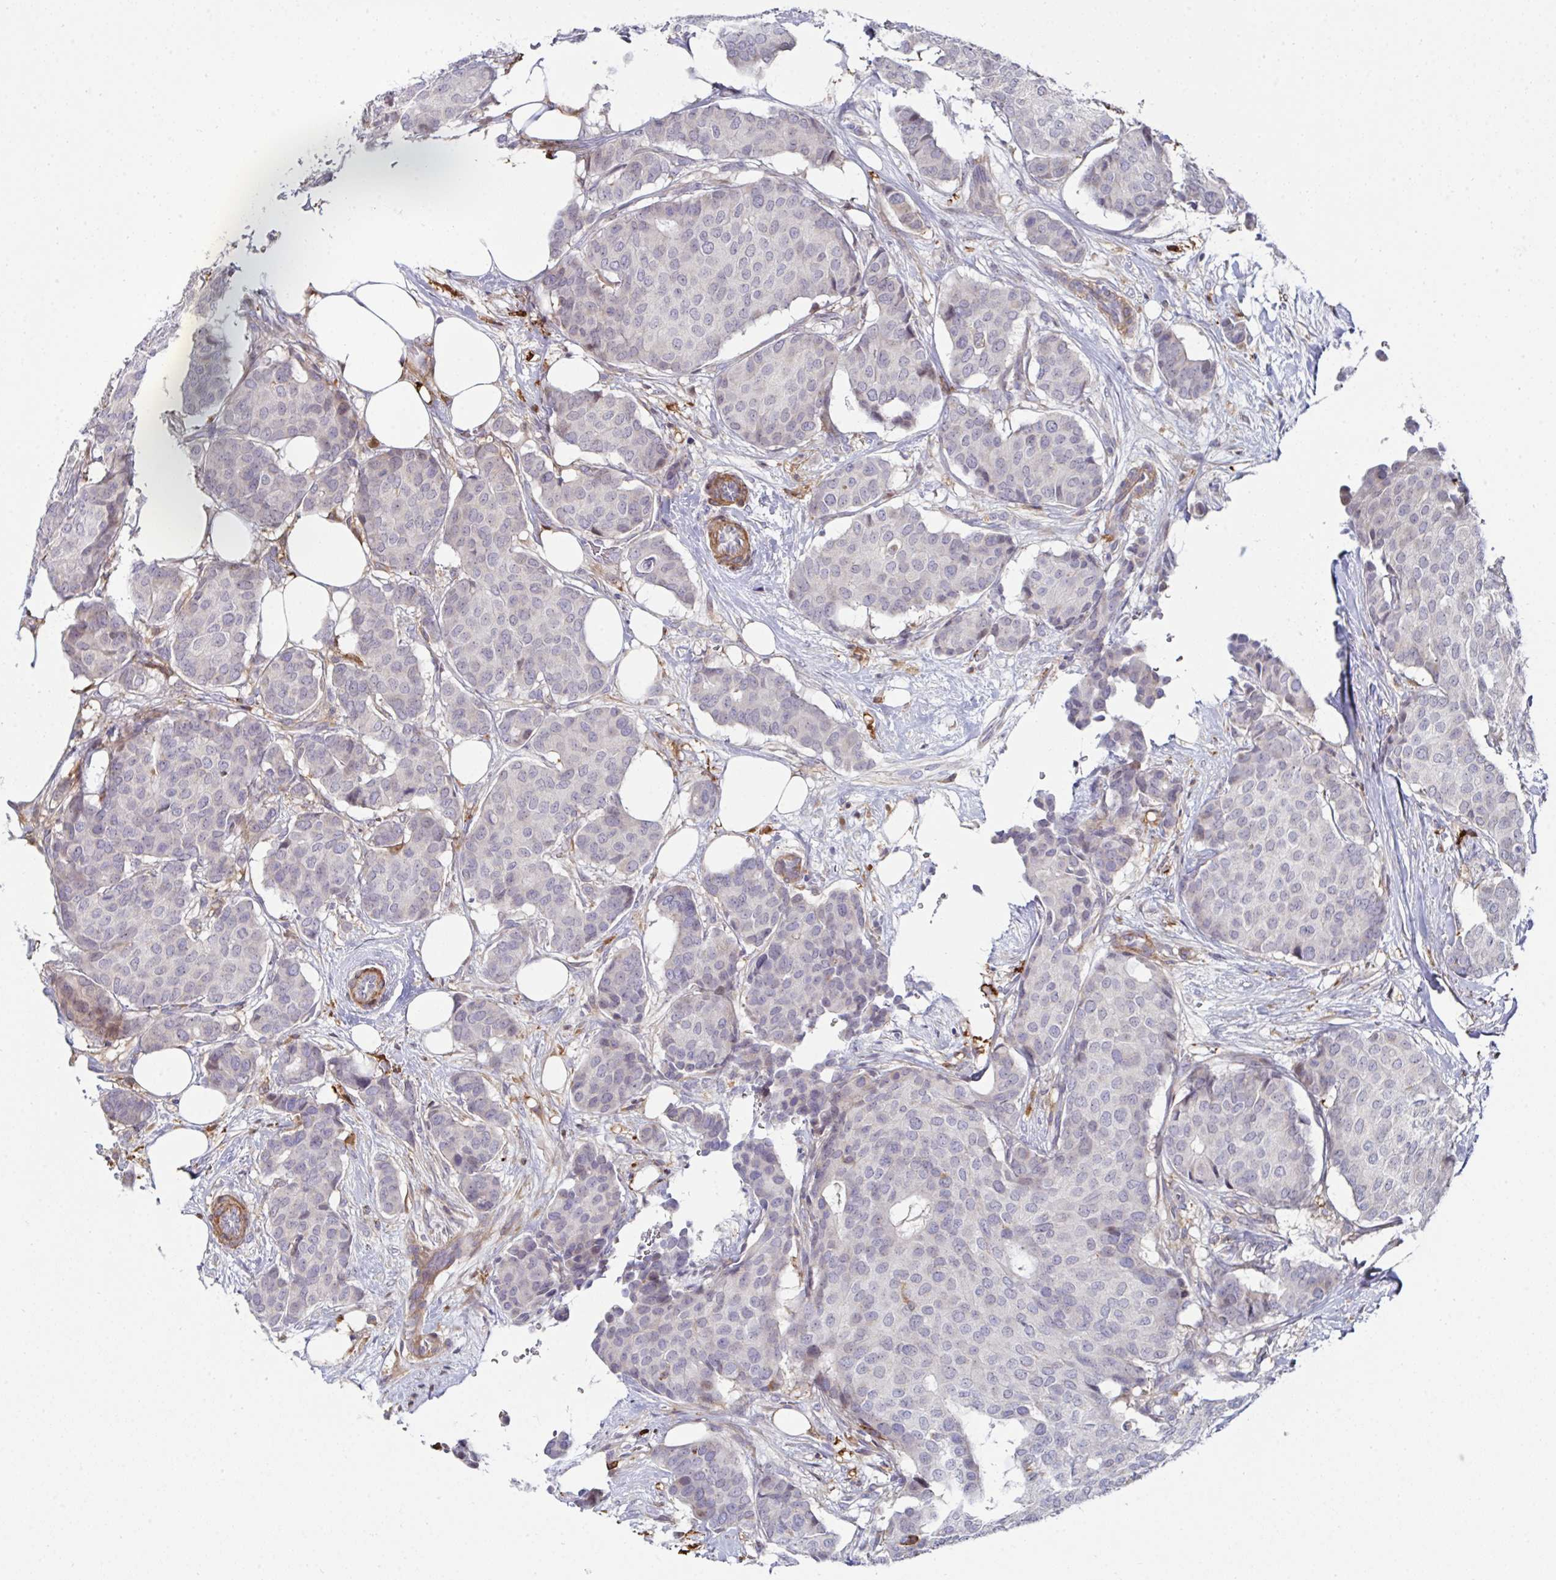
{"staining": {"intensity": "negative", "quantity": "none", "location": "none"}, "tissue": "breast cancer", "cell_type": "Tumor cells", "image_type": "cancer", "snomed": [{"axis": "morphology", "description": "Duct carcinoma"}, {"axis": "topography", "description": "Breast"}], "caption": "This micrograph is of breast cancer stained with immunohistochemistry to label a protein in brown with the nuclei are counter-stained blue. There is no positivity in tumor cells. Nuclei are stained in blue.", "gene": "FBXL13", "patient": {"sex": "female", "age": 75}}